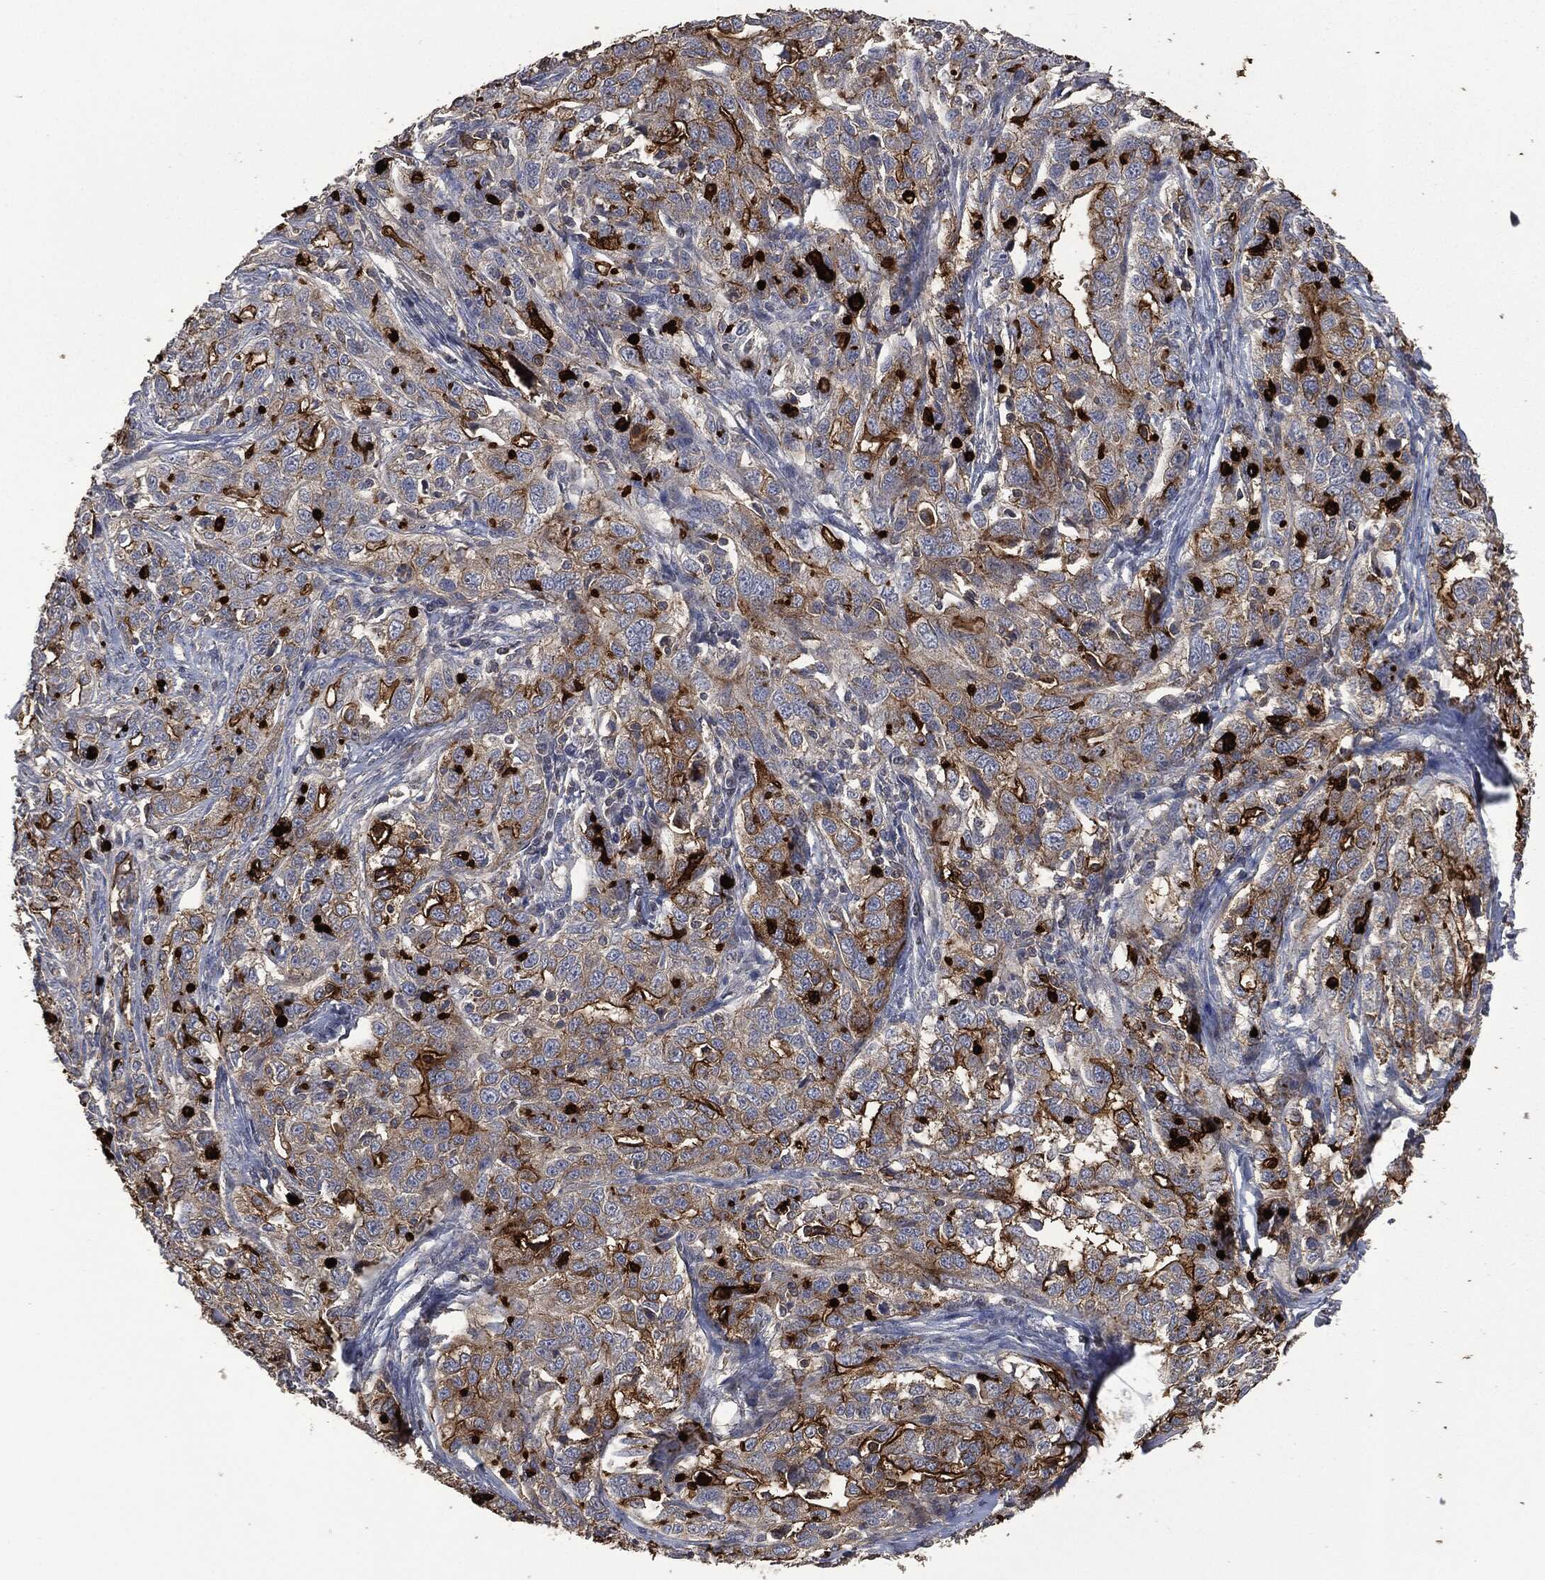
{"staining": {"intensity": "strong", "quantity": "25%-75%", "location": "cytoplasmic/membranous"}, "tissue": "ovarian cancer", "cell_type": "Tumor cells", "image_type": "cancer", "snomed": [{"axis": "morphology", "description": "Cystadenocarcinoma, serous, NOS"}, {"axis": "topography", "description": "Ovary"}], "caption": "Protein expression analysis of ovarian cancer (serous cystadenocarcinoma) displays strong cytoplasmic/membranous expression in about 25%-75% of tumor cells.", "gene": "MSLN", "patient": {"sex": "female", "age": 71}}